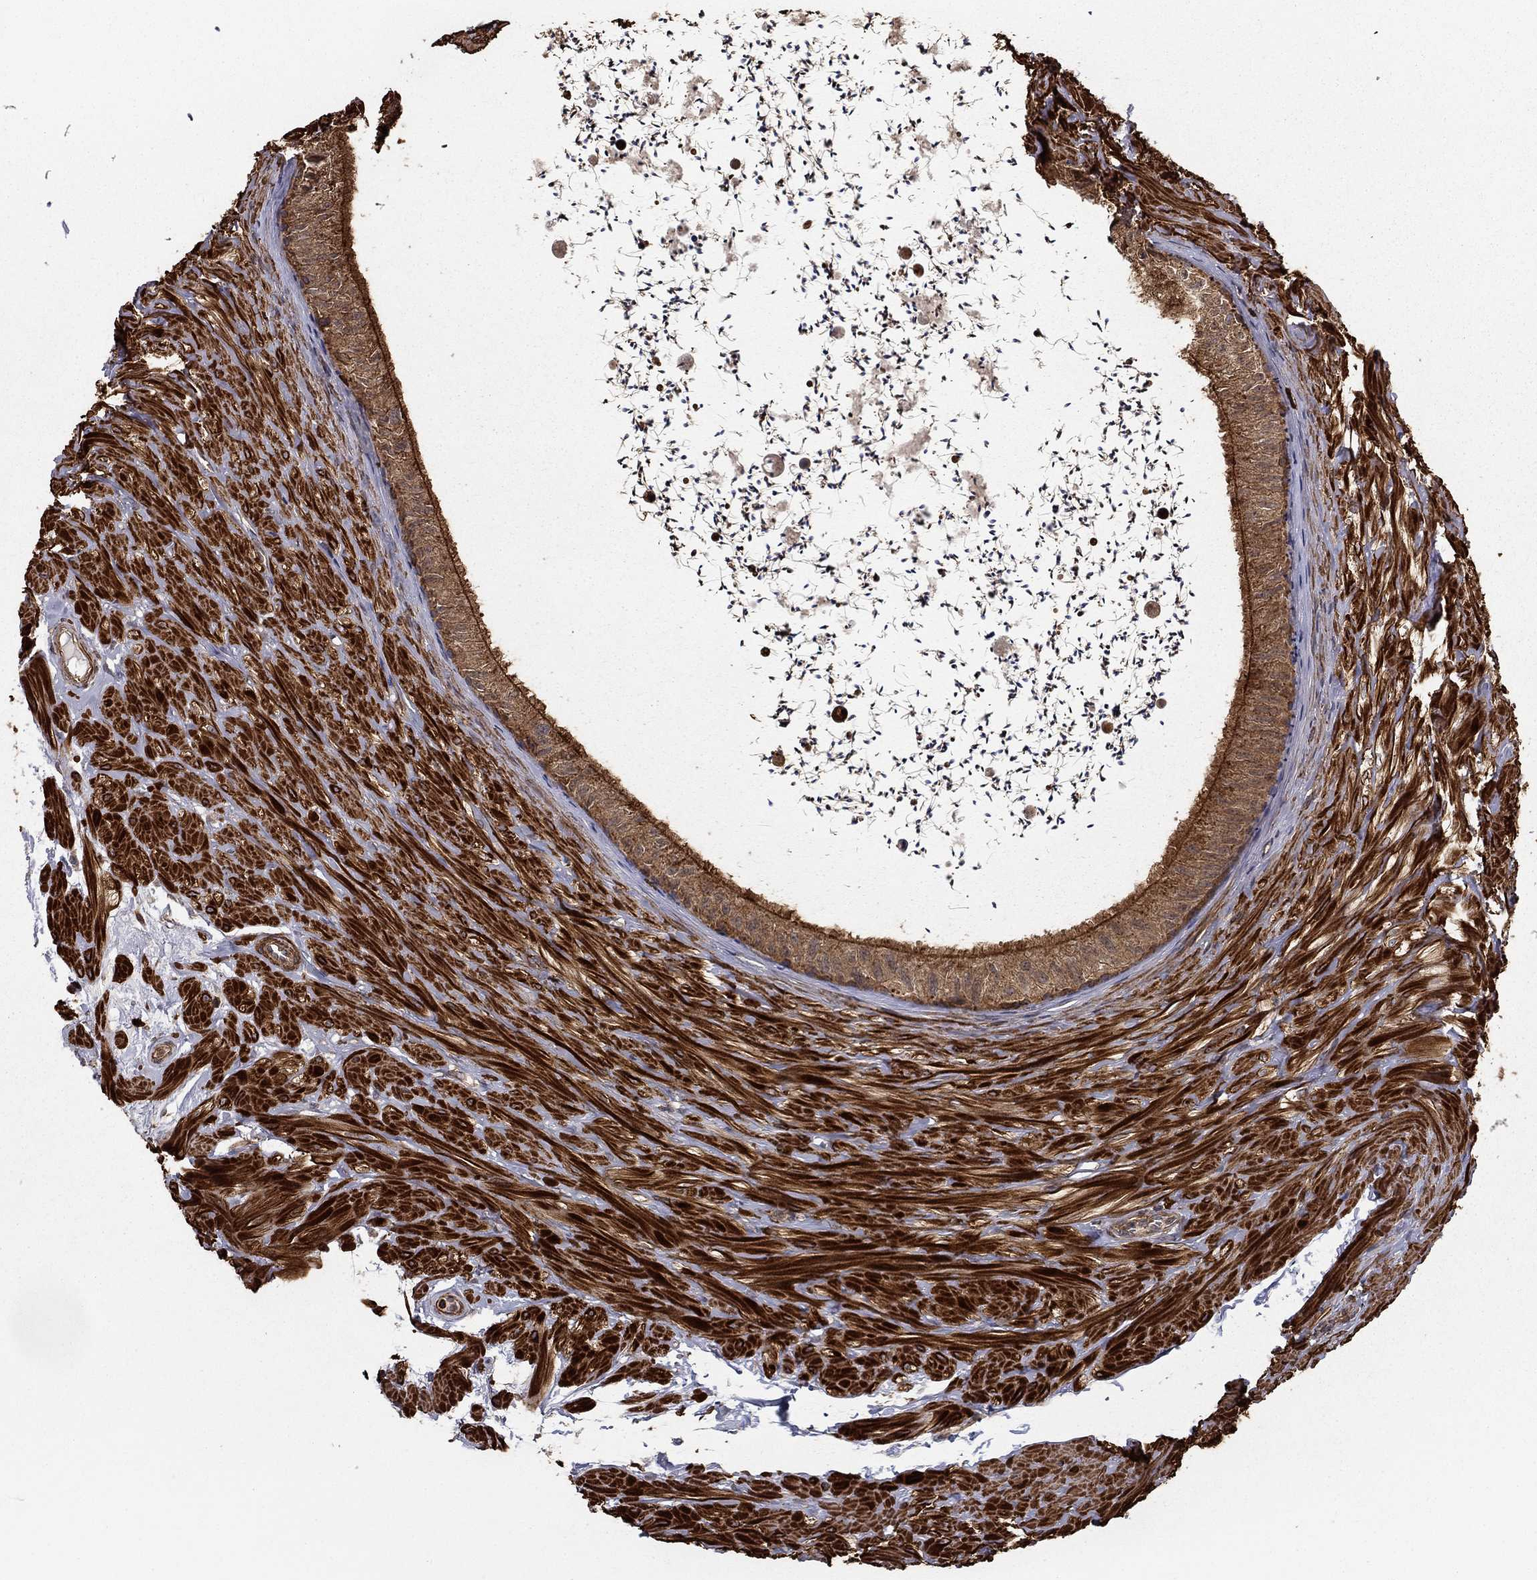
{"staining": {"intensity": "moderate", "quantity": "25%-75%", "location": "cytoplasmic/membranous"}, "tissue": "epididymis", "cell_type": "Glandular cells", "image_type": "normal", "snomed": [{"axis": "morphology", "description": "Normal tissue, NOS"}, {"axis": "topography", "description": "Epididymis"}], "caption": "Moderate cytoplasmic/membranous positivity is identified in approximately 25%-75% of glandular cells in unremarkable epididymis. (Stains: DAB (3,3'-diaminobenzidine) in brown, nuclei in blue, Microscopy: brightfield microscopy at high magnification).", "gene": "HABP4", "patient": {"sex": "male", "age": 32}}